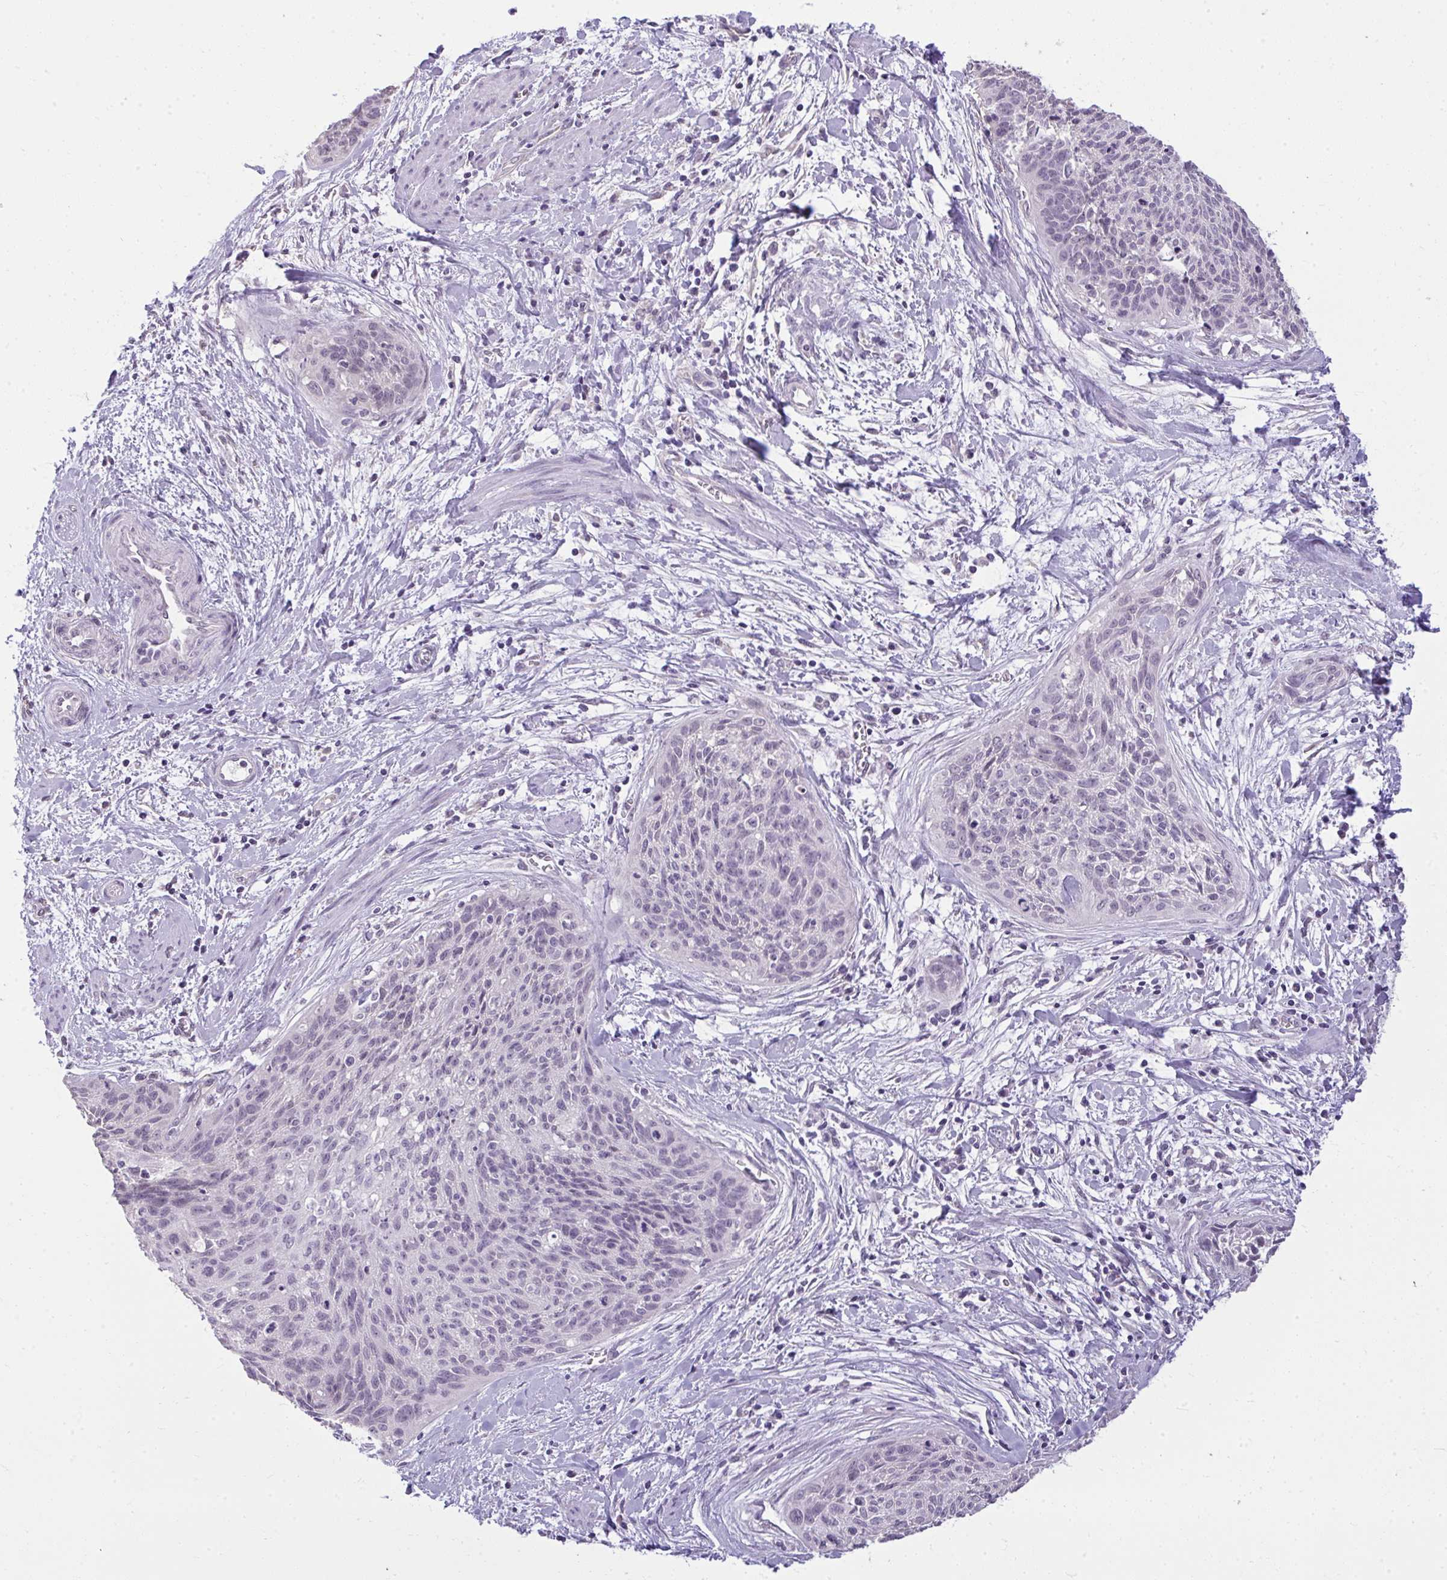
{"staining": {"intensity": "negative", "quantity": "none", "location": "none"}, "tissue": "cervical cancer", "cell_type": "Tumor cells", "image_type": "cancer", "snomed": [{"axis": "morphology", "description": "Squamous cell carcinoma, NOS"}, {"axis": "topography", "description": "Cervix"}], "caption": "The image demonstrates no staining of tumor cells in cervical cancer. Brightfield microscopy of immunohistochemistry stained with DAB (3,3'-diaminobenzidine) (brown) and hematoxylin (blue), captured at high magnification.", "gene": "NPPA", "patient": {"sex": "female", "age": 55}}